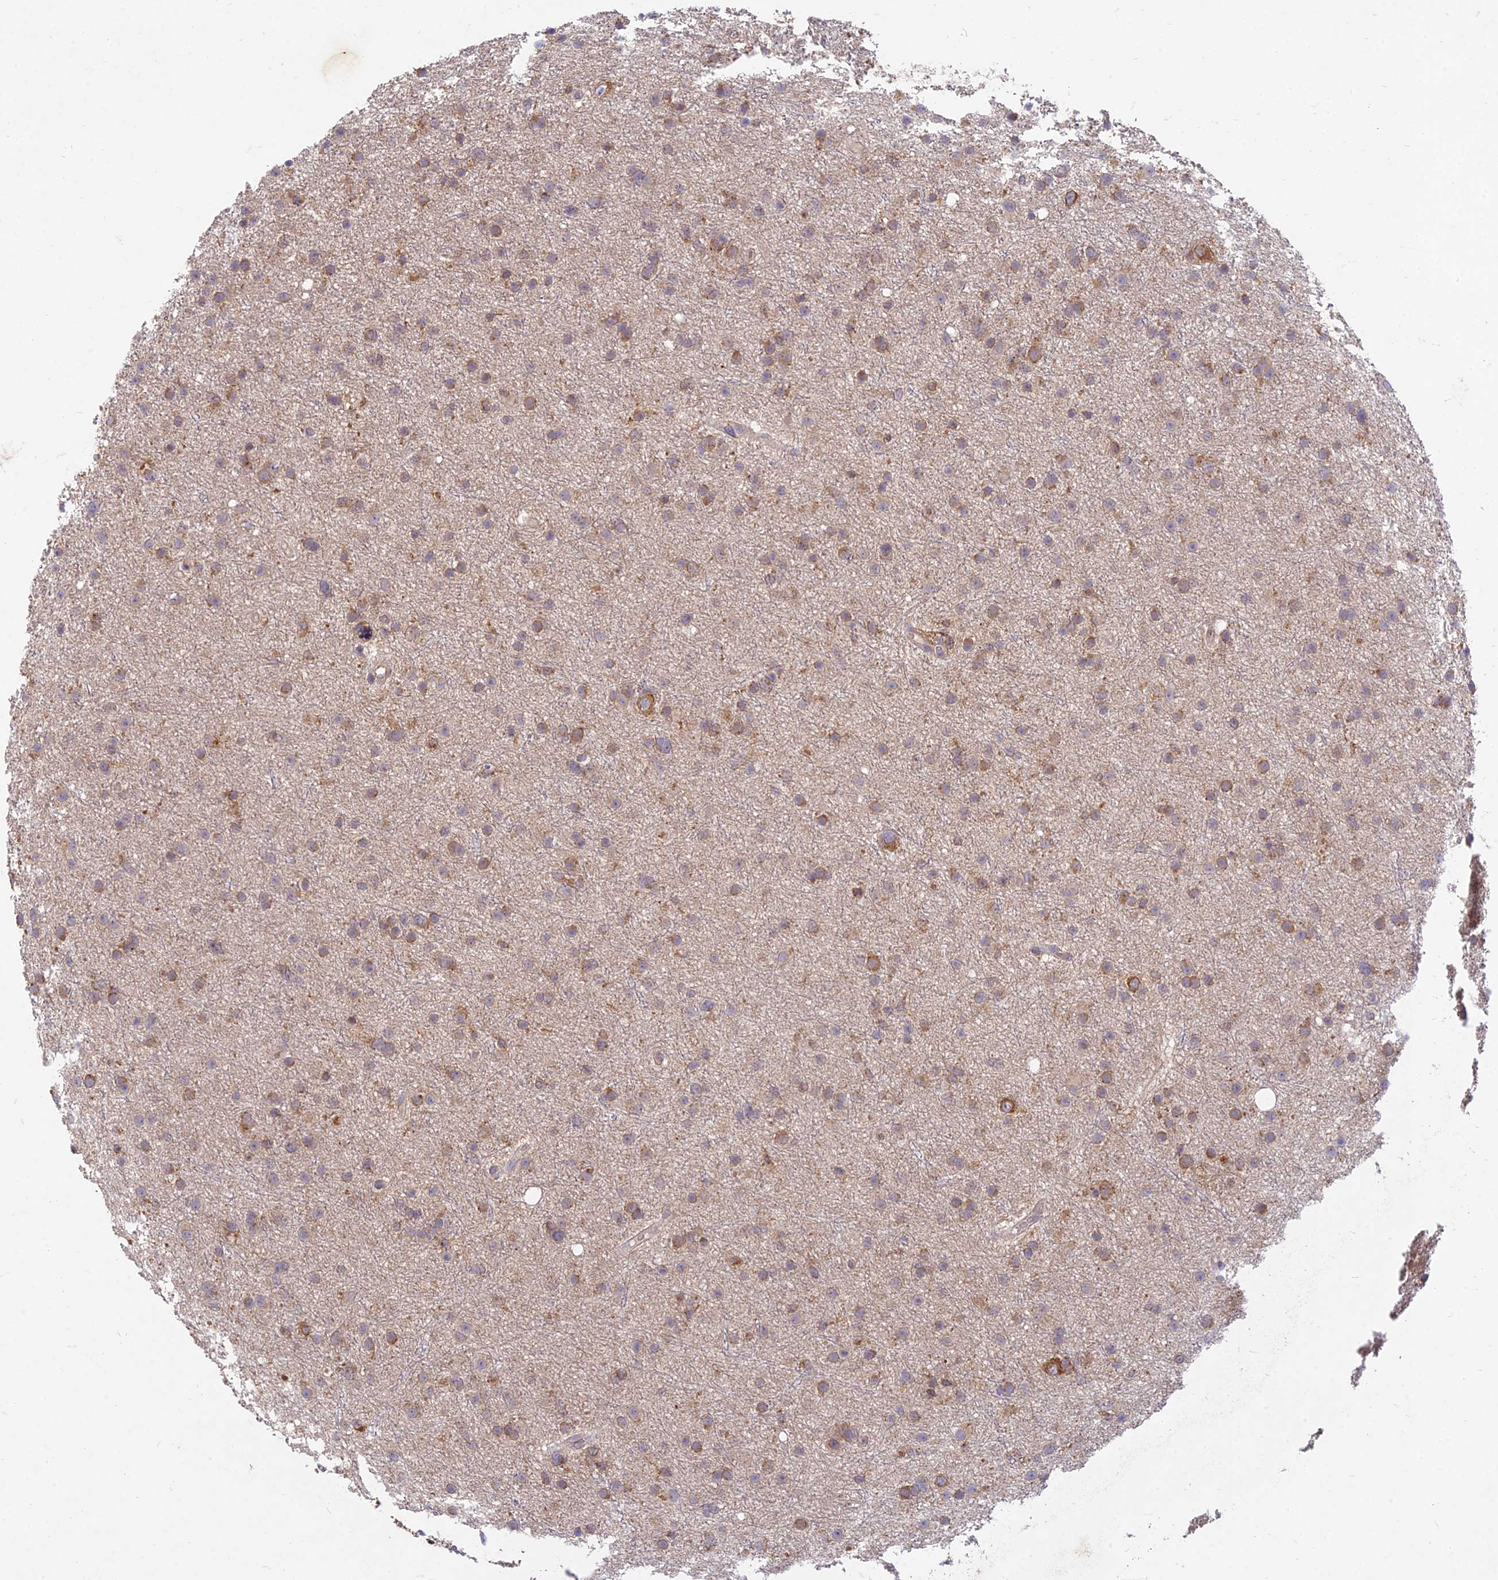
{"staining": {"intensity": "moderate", "quantity": ">75%", "location": "cytoplasmic/membranous"}, "tissue": "glioma", "cell_type": "Tumor cells", "image_type": "cancer", "snomed": [{"axis": "morphology", "description": "Glioma, malignant, Low grade"}, {"axis": "topography", "description": "Cerebral cortex"}], "caption": "Moderate cytoplasmic/membranous staining is identified in about >75% of tumor cells in glioma.", "gene": "NXNL2", "patient": {"sex": "female", "age": 39}}